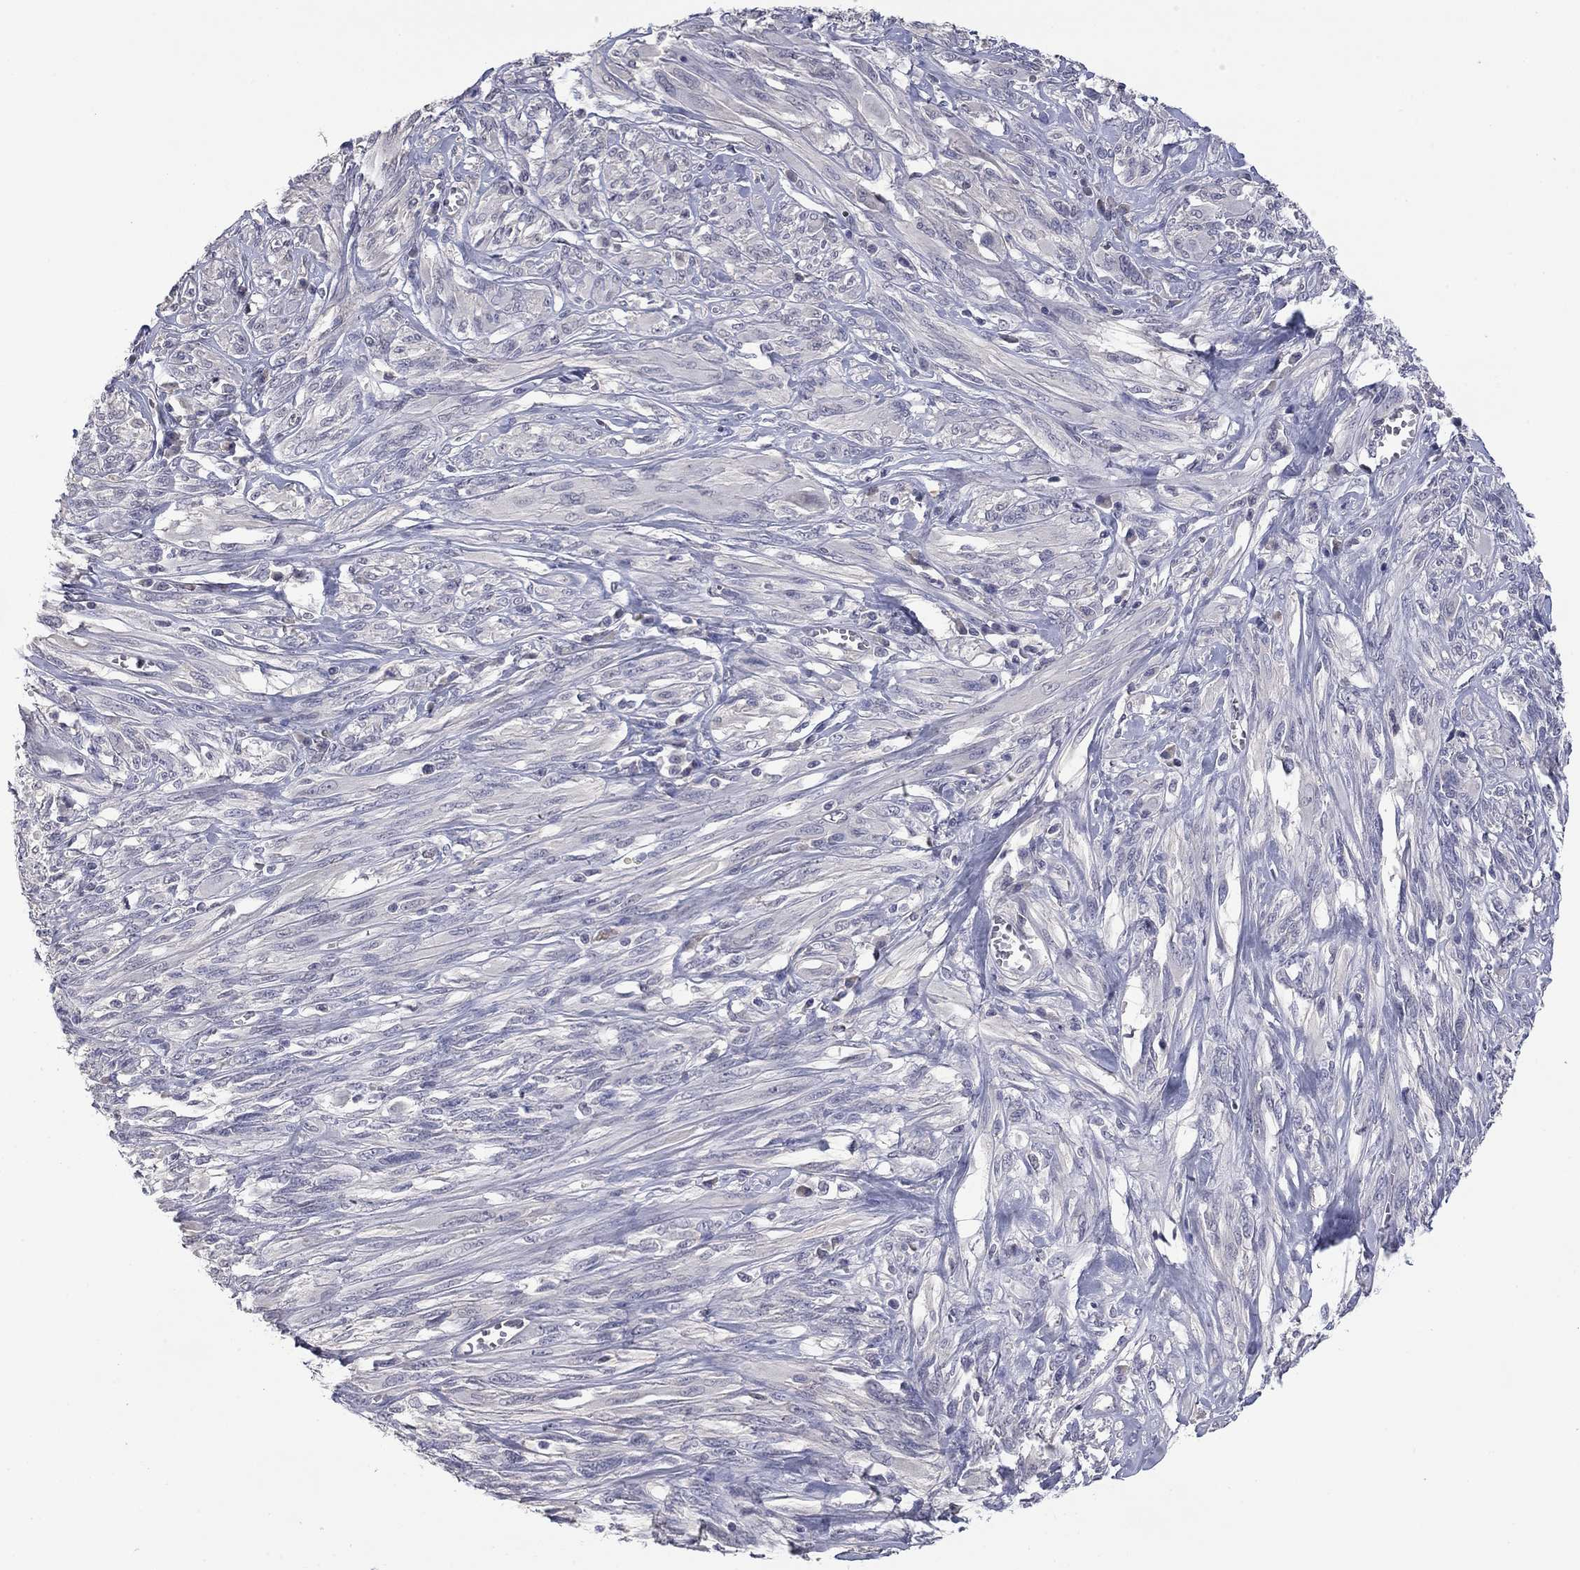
{"staining": {"intensity": "negative", "quantity": "none", "location": "none"}, "tissue": "melanoma", "cell_type": "Tumor cells", "image_type": "cancer", "snomed": [{"axis": "morphology", "description": "Malignant melanoma, NOS"}, {"axis": "topography", "description": "Skin"}], "caption": "Immunohistochemistry (IHC) of malignant melanoma shows no expression in tumor cells.", "gene": "IP6K3", "patient": {"sex": "female", "age": 91}}